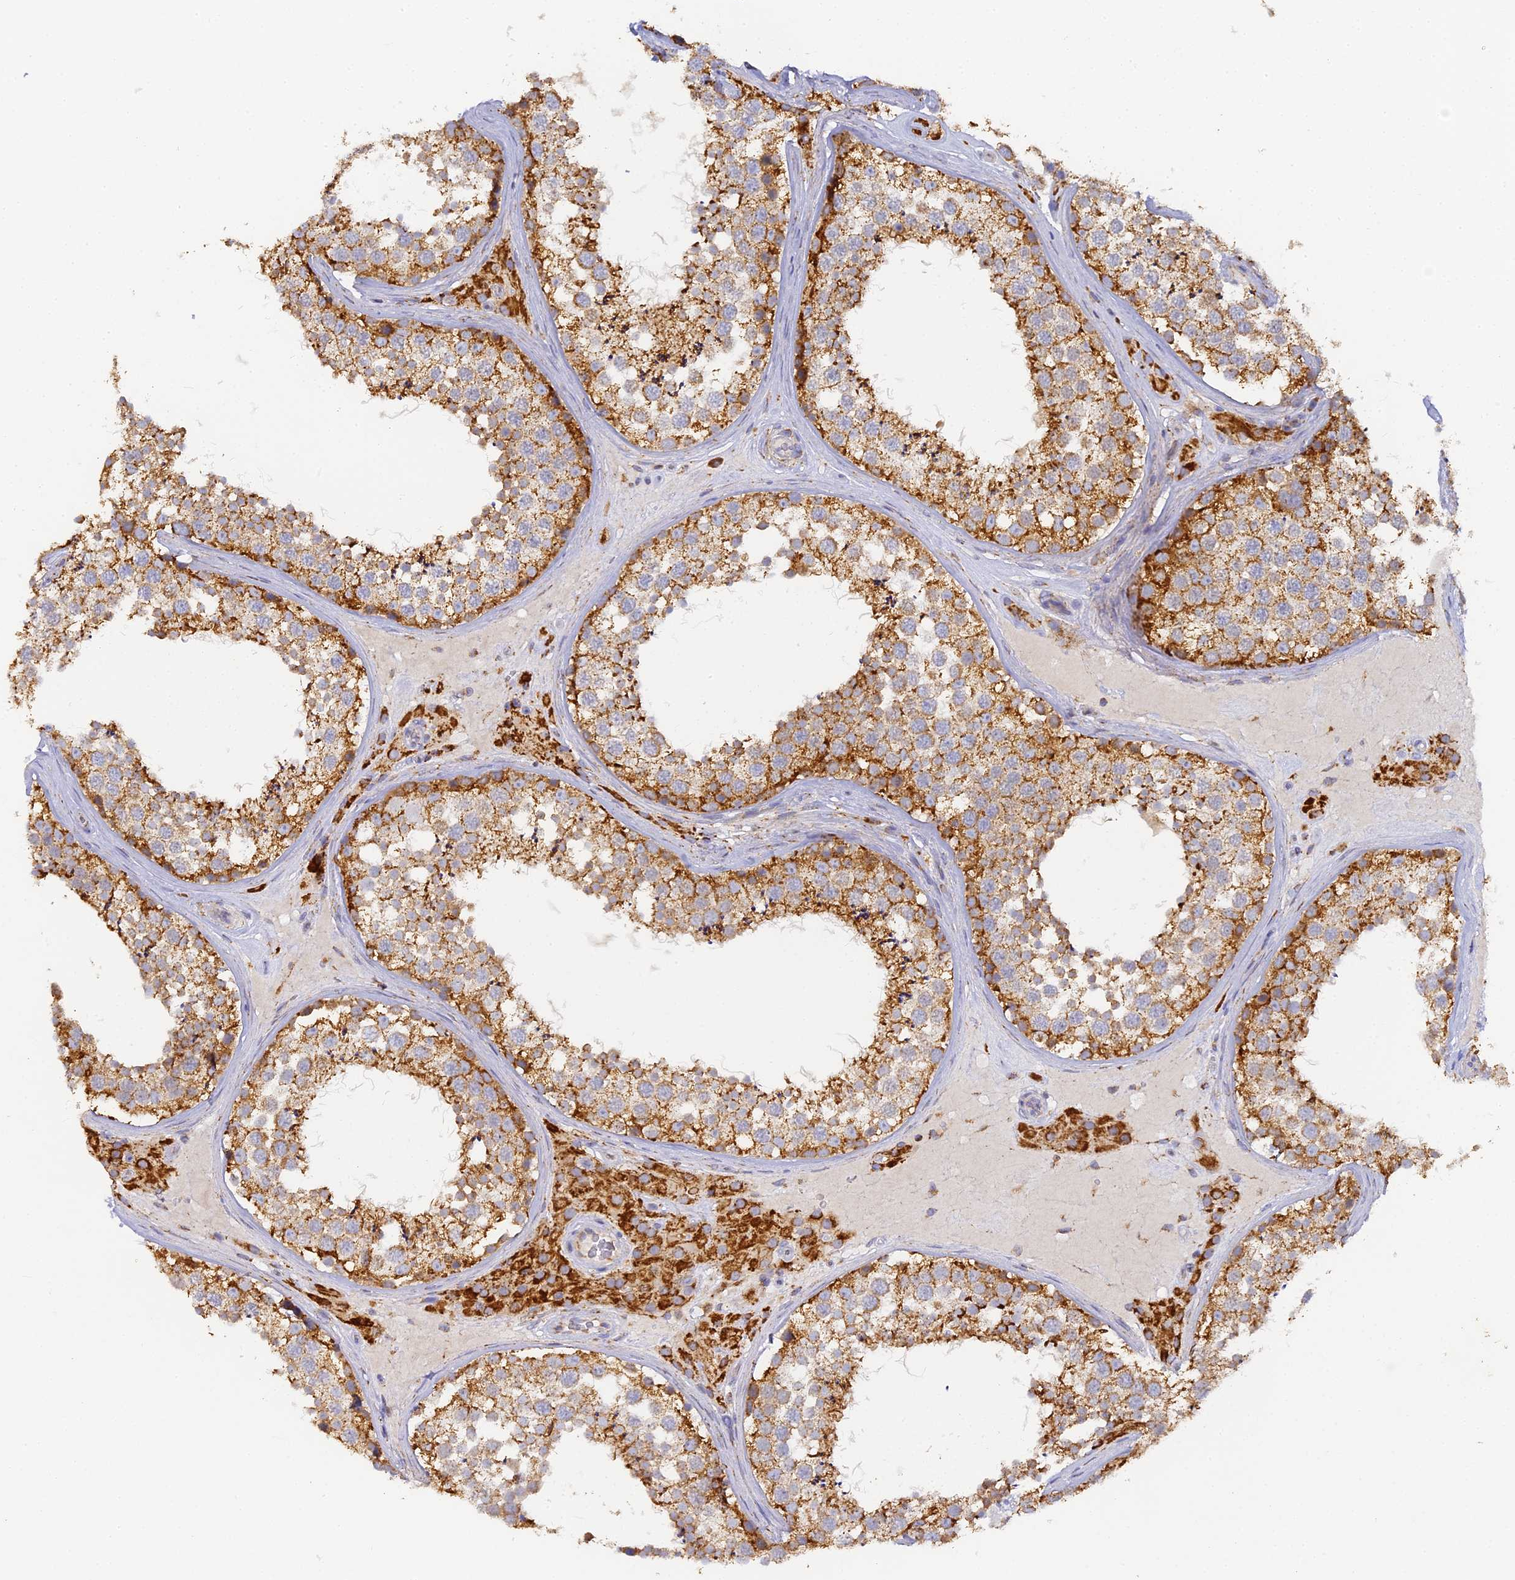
{"staining": {"intensity": "strong", "quantity": ">75%", "location": "cytoplasmic/membranous"}, "tissue": "testis", "cell_type": "Cells in seminiferous ducts", "image_type": "normal", "snomed": [{"axis": "morphology", "description": "Normal tissue, NOS"}, {"axis": "topography", "description": "Testis"}], "caption": "This is a histology image of immunohistochemistry staining of normal testis, which shows strong expression in the cytoplasmic/membranous of cells in seminiferous ducts.", "gene": "DONSON", "patient": {"sex": "male", "age": 46}}